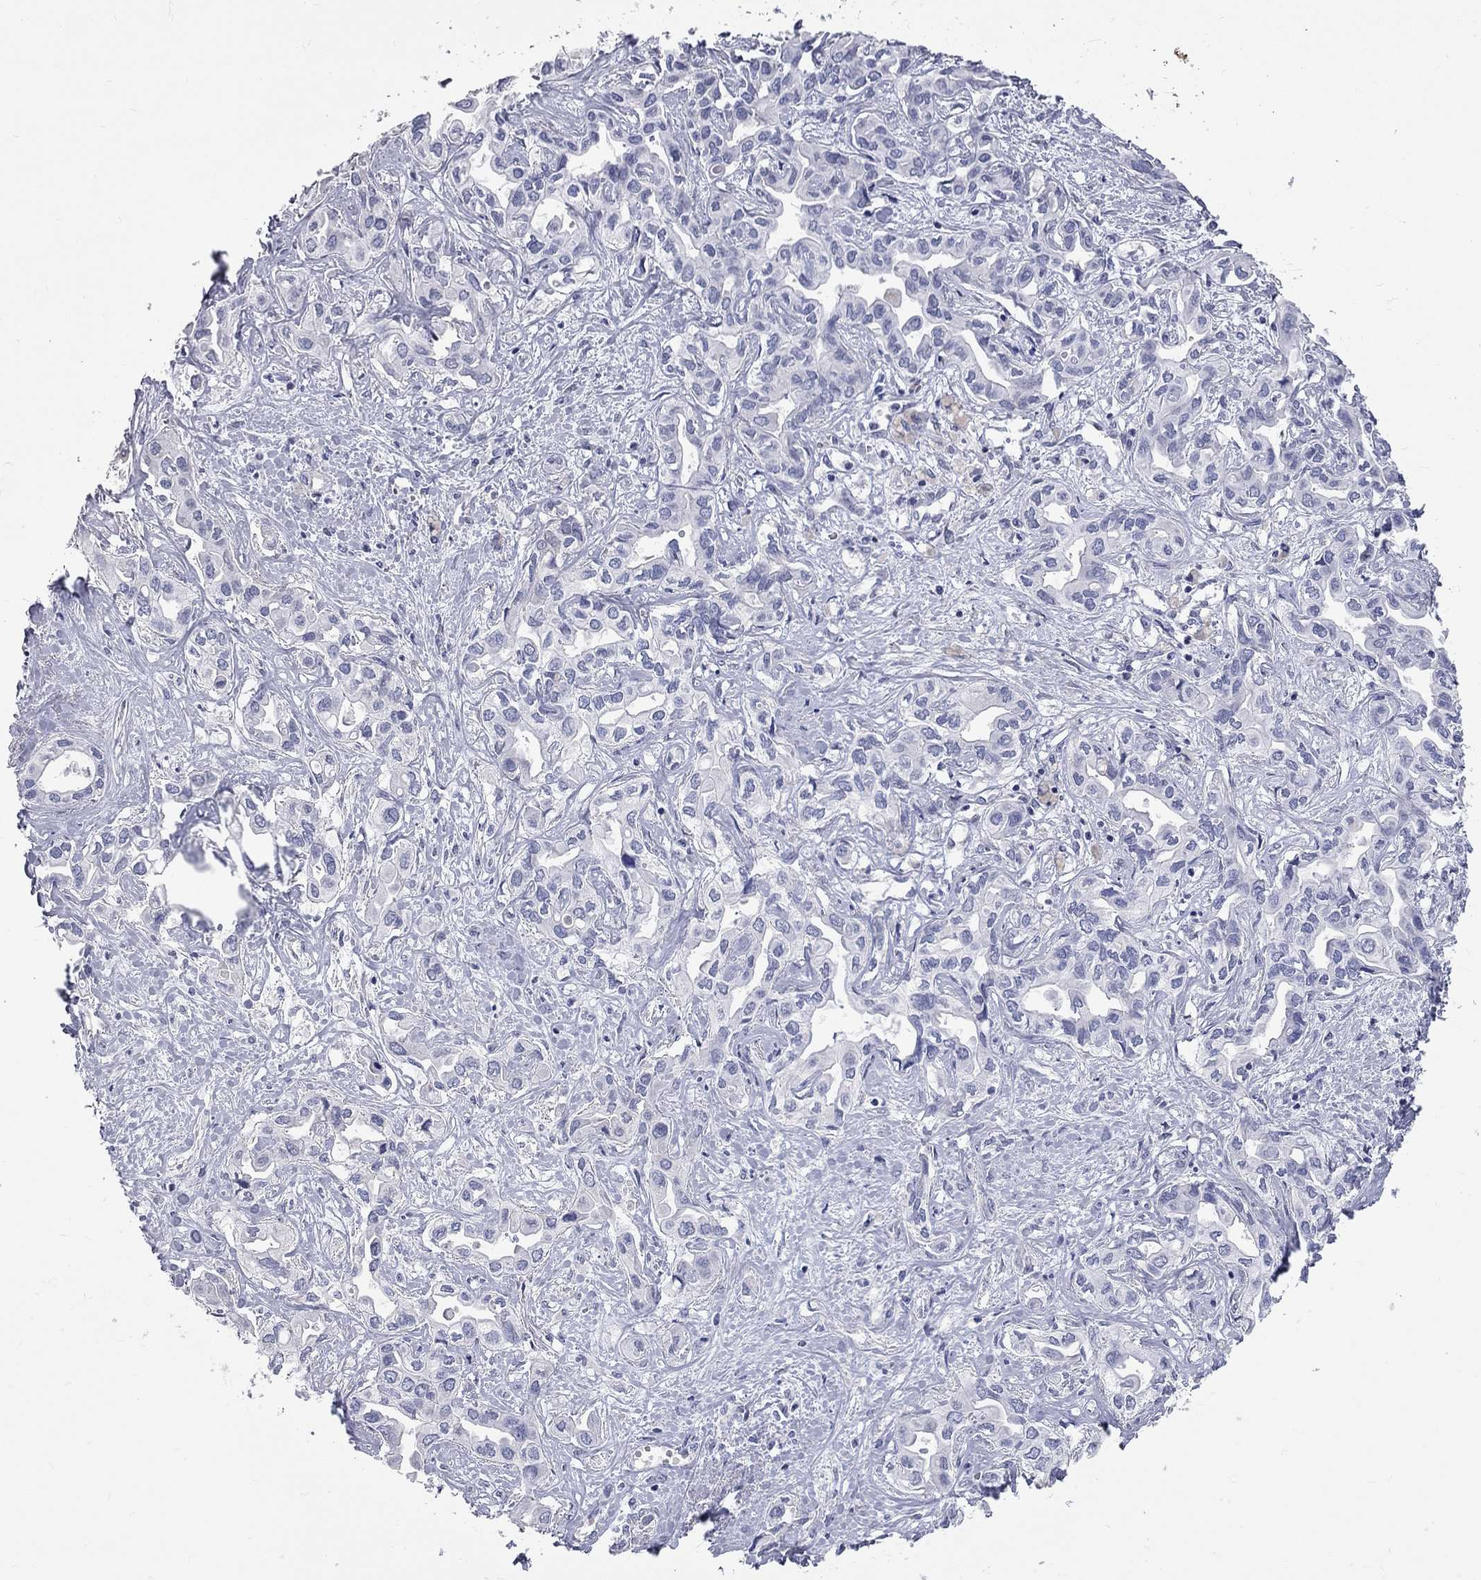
{"staining": {"intensity": "negative", "quantity": "none", "location": "none"}, "tissue": "liver cancer", "cell_type": "Tumor cells", "image_type": "cancer", "snomed": [{"axis": "morphology", "description": "Cholangiocarcinoma"}, {"axis": "topography", "description": "Liver"}], "caption": "Immunohistochemistry histopathology image of liver cholangiocarcinoma stained for a protein (brown), which displays no staining in tumor cells.", "gene": "OPRK1", "patient": {"sex": "female", "age": 64}}